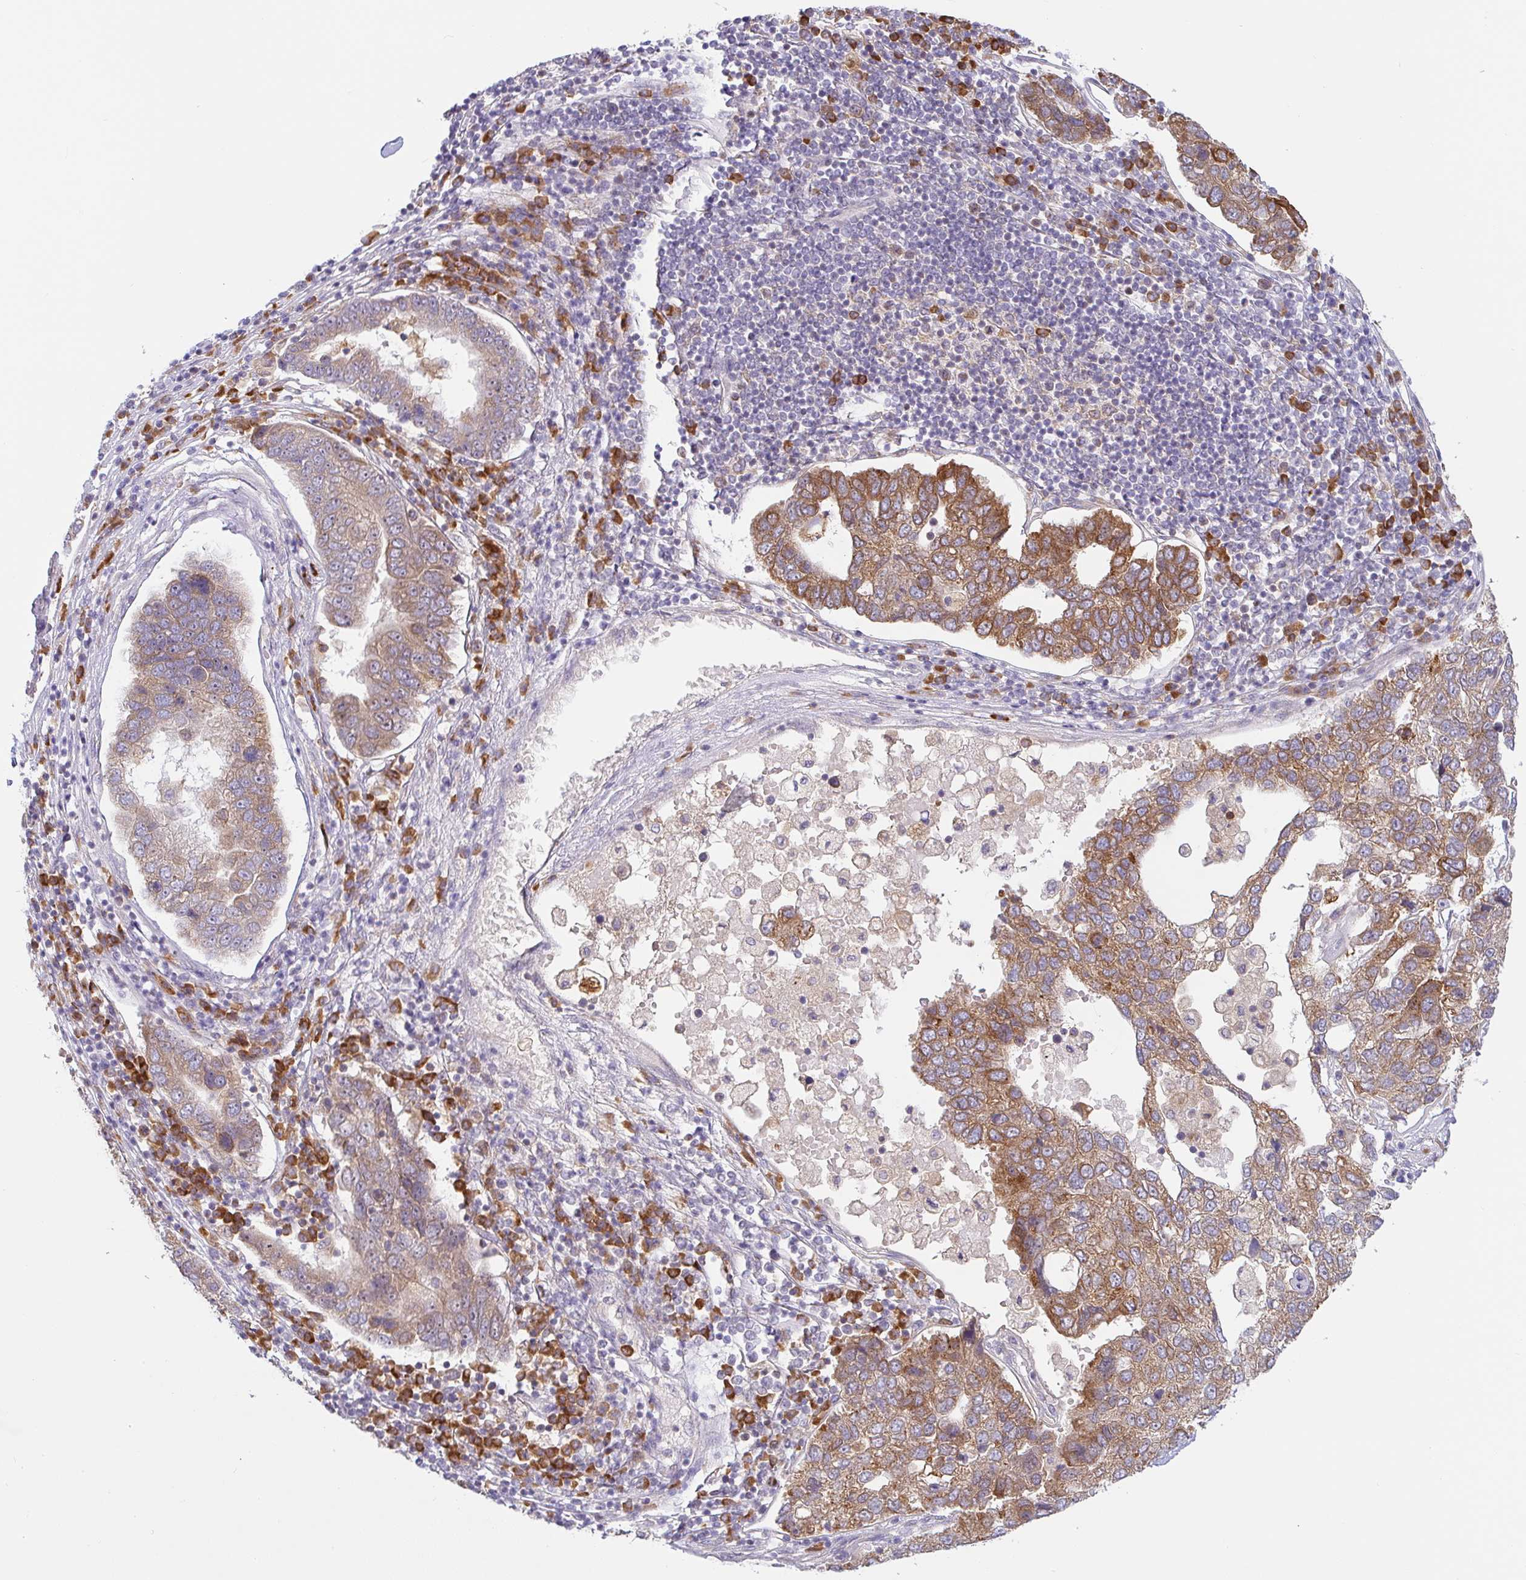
{"staining": {"intensity": "moderate", "quantity": ">75%", "location": "cytoplasmic/membranous"}, "tissue": "pancreatic cancer", "cell_type": "Tumor cells", "image_type": "cancer", "snomed": [{"axis": "morphology", "description": "Adenocarcinoma, NOS"}, {"axis": "topography", "description": "Pancreas"}], "caption": "Adenocarcinoma (pancreatic) stained for a protein shows moderate cytoplasmic/membranous positivity in tumor cells. (DAB IHC with brightfield microscopy, high magnification).", "gene": "DERL2", "patient": {"sex": "female", "age": 61}}